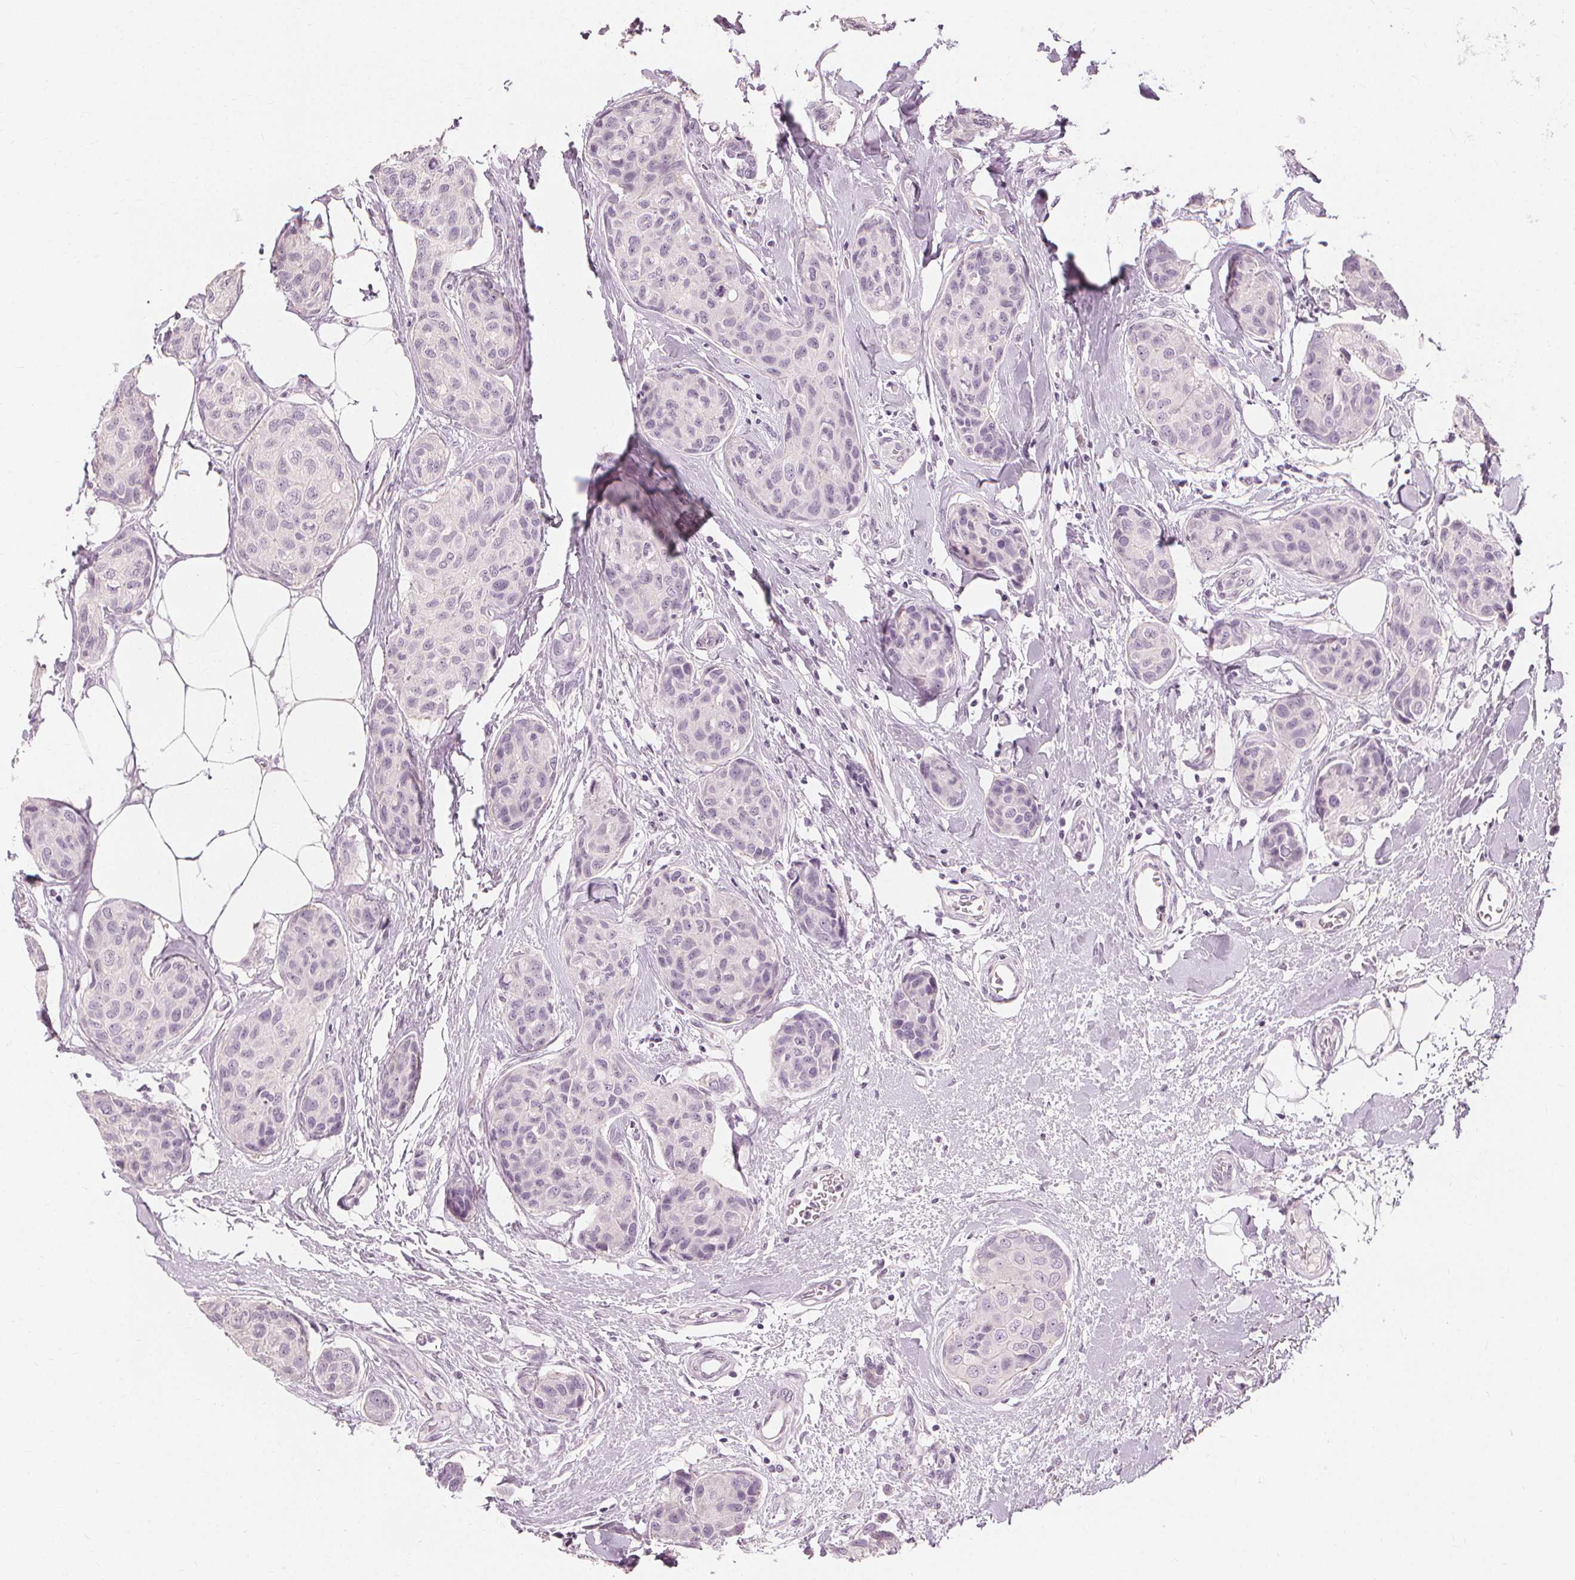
{"staining": {"intensity": "negative", "quantity": "none", "location": "none"}, "tissue": "breast cancer", "cell_type": "Tumor cells", "image_type": "cancer", "snomed": [{"axis": "morphology", "description": "Duct carcinoma"}, {"axis": "topography", "description": "Breast"}], "caption": "IHC image of neoplastic tissue: breast cancer stained with DAB demonstrates no significant protein expression in tumor cells.", "gene": "MUC12", "patient": {"sex": "female", "age": 80}}